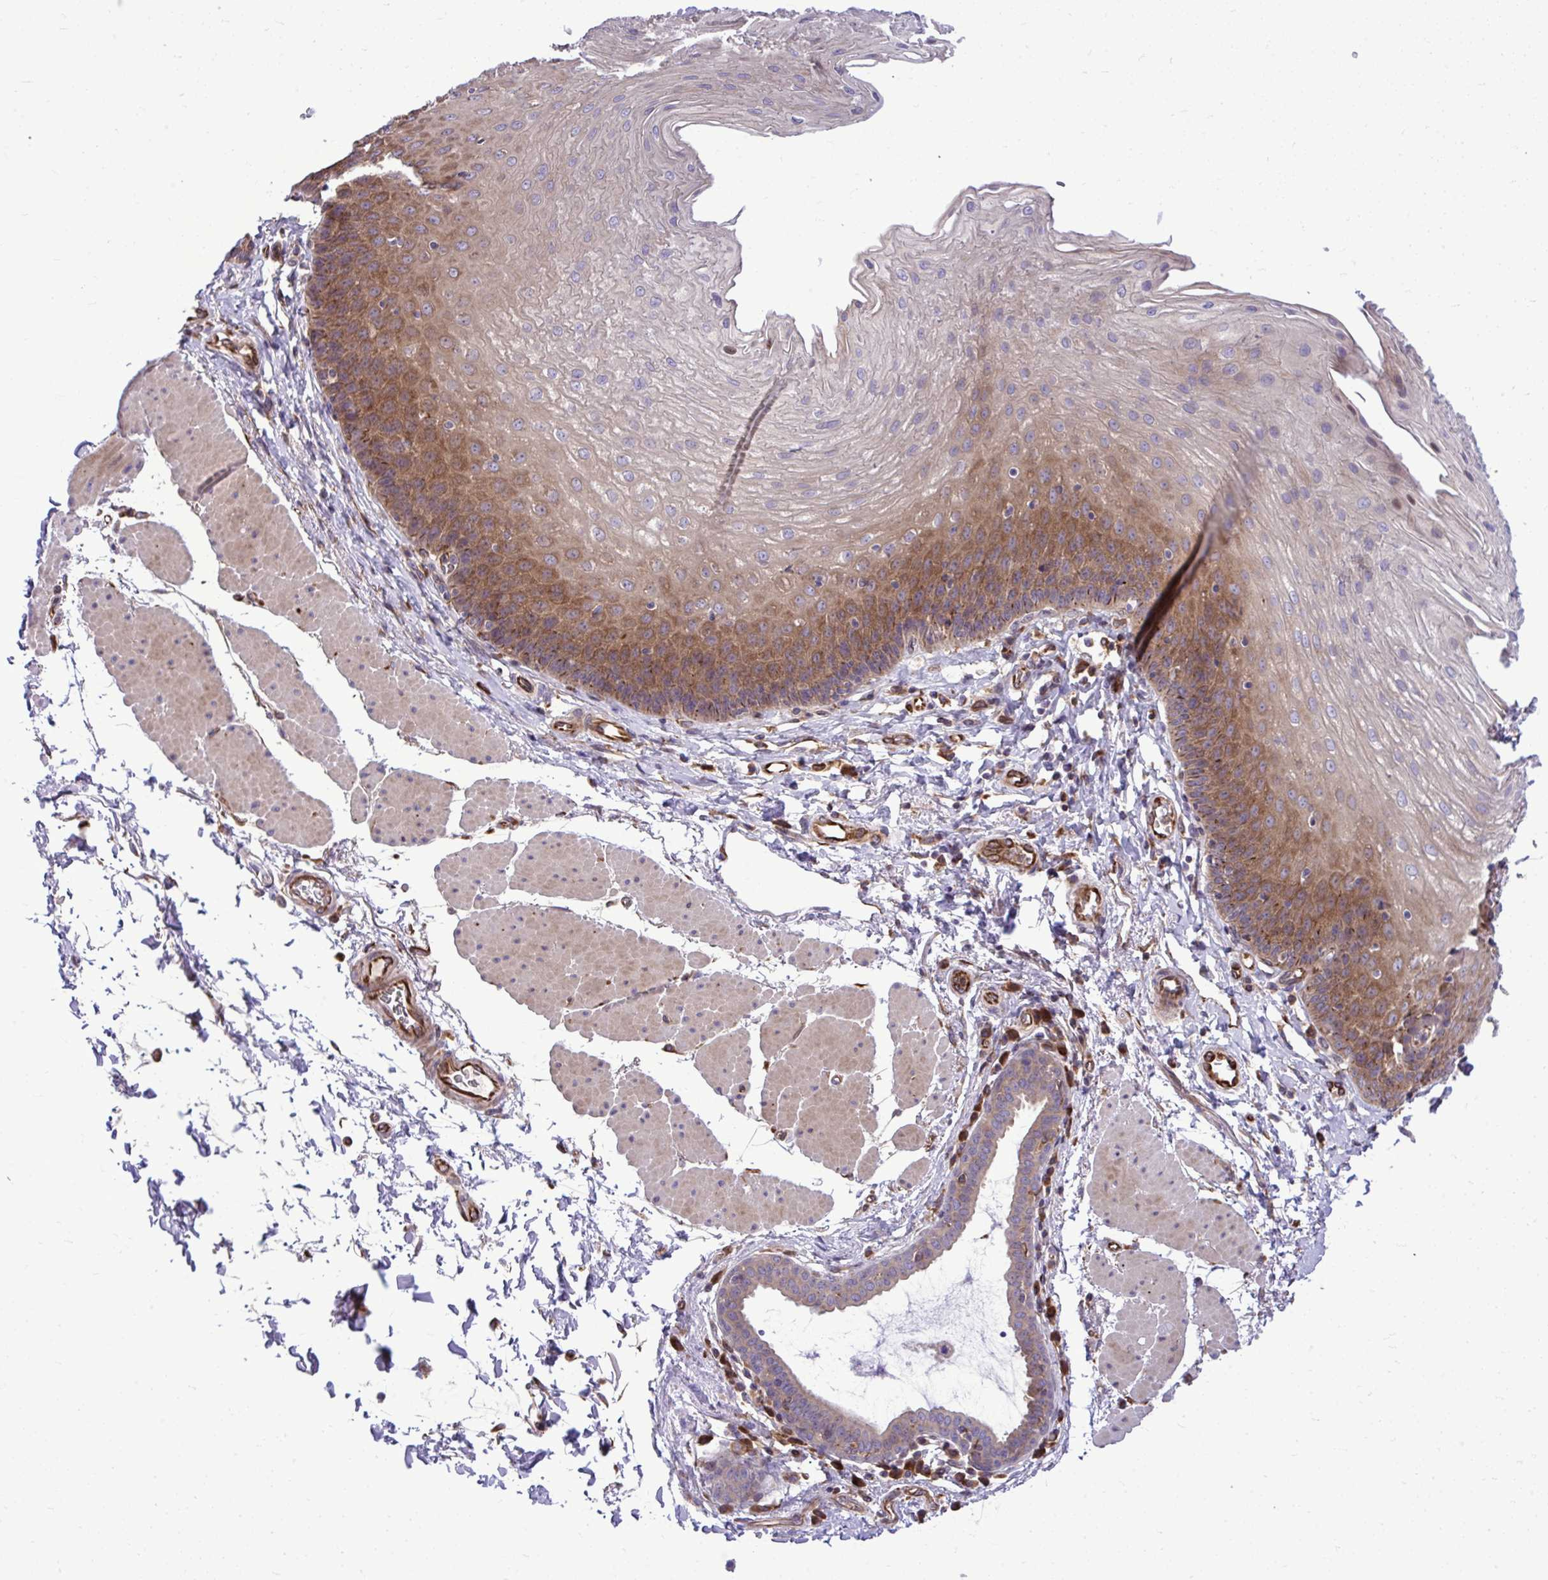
{"staining": {"intensity": "moderate", "quantity": "25%-75%", "location": "cytoplasmic/membranous"}, "tissue": "esophagus", "cell_type": "Squamous epithelial cells", "image_type": "normal", "snomed": [{"axis": "morphology", "description": "Normal tissue, NOS"}, {"axis": "topography", "description": "Esophagus"}], "caption": "A brown stain labels moderate cytoplasmic/membranous positivity of a protein in squamous epithelial cells of normal human esophagus. (Stains: DAB (3,3'-diaminobenzidine) in brown, nuclei in blue, Microscopy: brightfield microscopy at high magnification).", "gene": "PAIP2", "patient": {"sex": "female", "age": 81}}